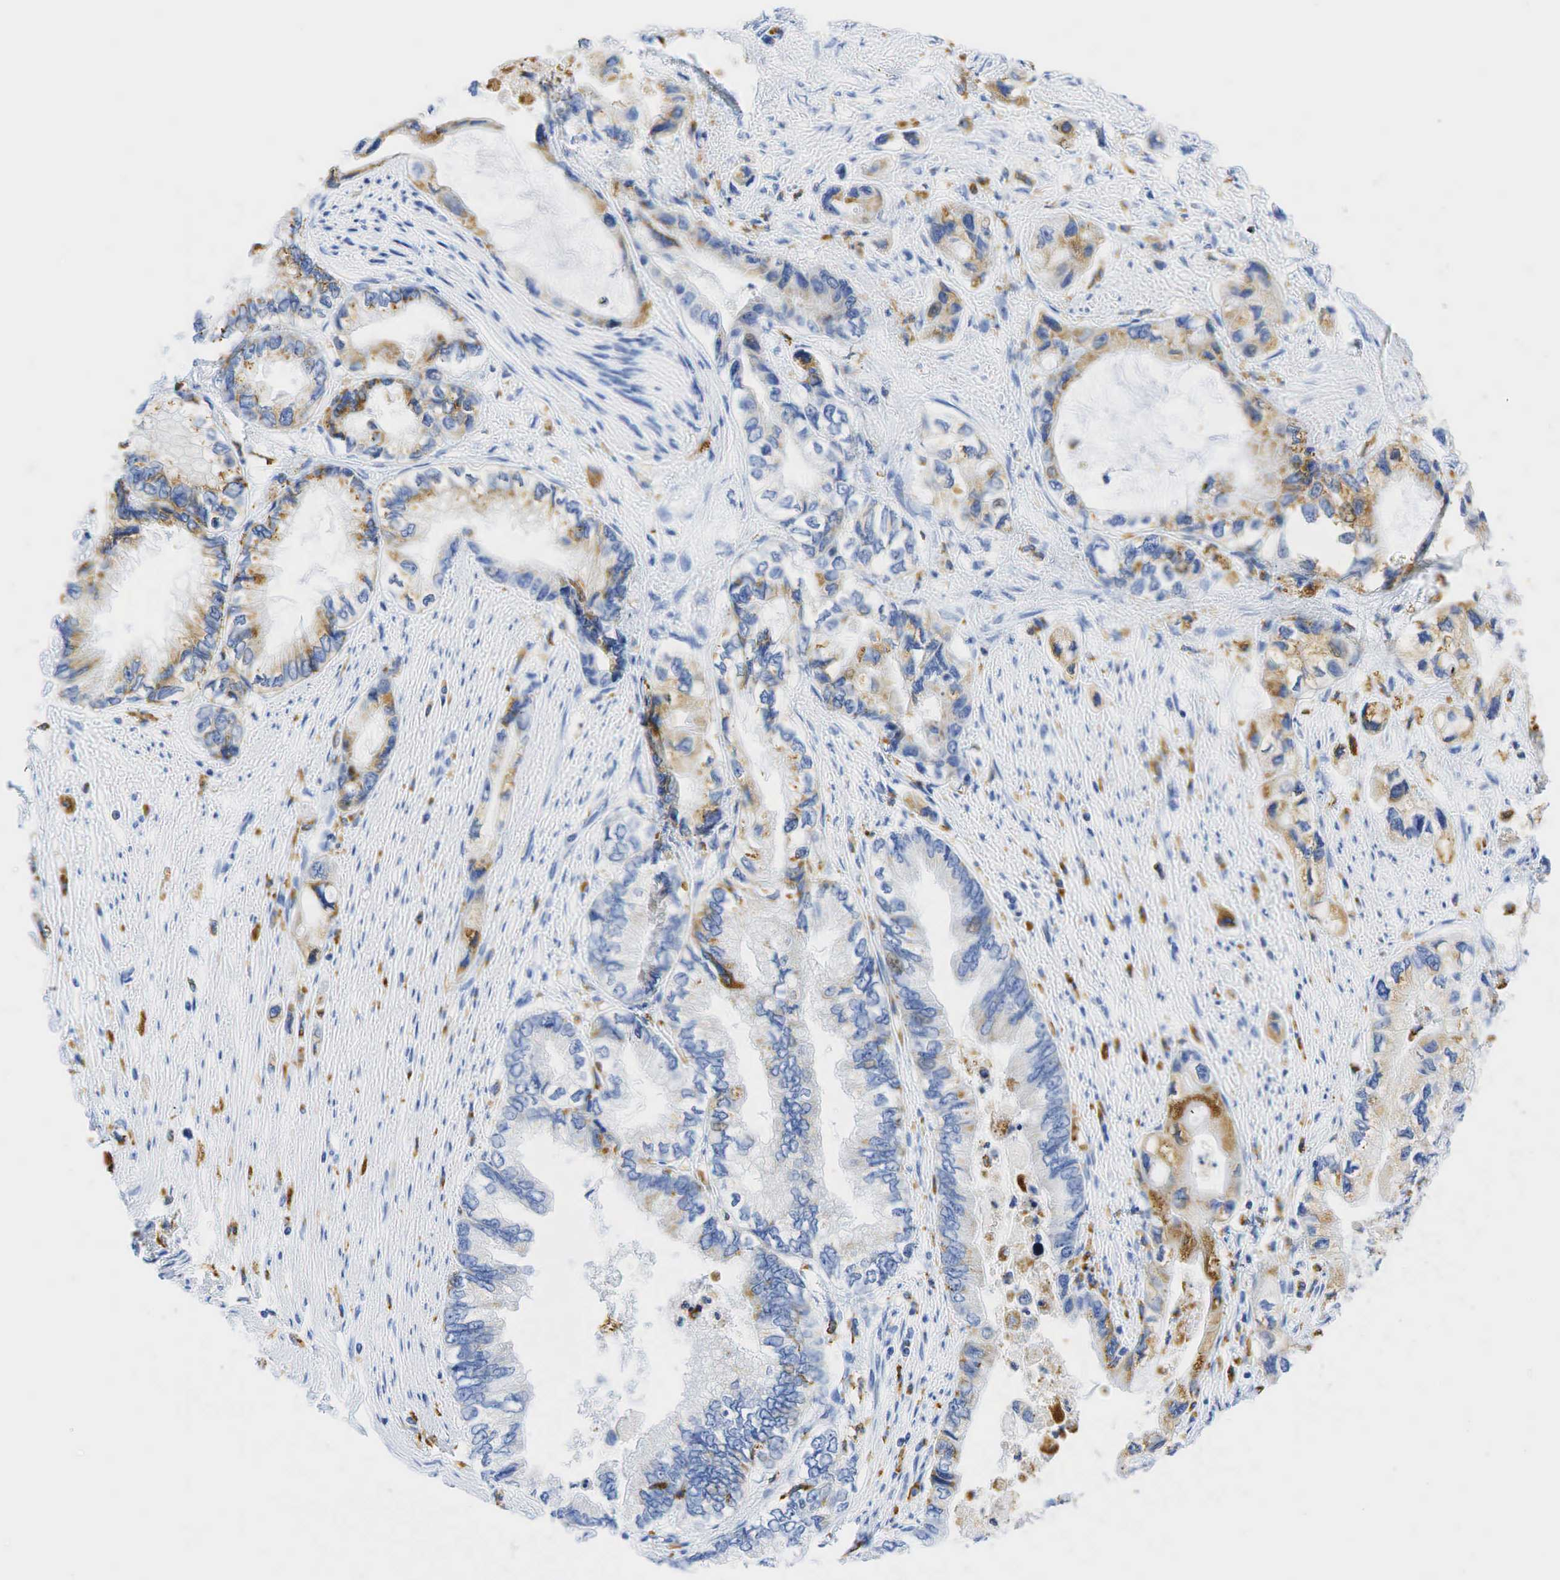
{"staining": {"intensity": "moderate", "quantity": "25%-75%", "location": "cytoplasmic/membranous"}, "tissue": "pancreatic cancer", "cell_type": "Tumor cells", "image_type": "cancer", "snomed": [{"axis": "morphology", "description": "Adenocarcinoma, NOS"}, {"axis": "topography", "description": "Pancreas"}, {"axis": "topography", "description": "Stomach, upper"}], "caption": "Protein analysis of pancreatic cancer tissue reveals moderate cytoplasmic/membranous expression in approximately 25%-75% of tumor cells.", "gene": "CD68", "patient": {"sex": "male", "age": 77}}